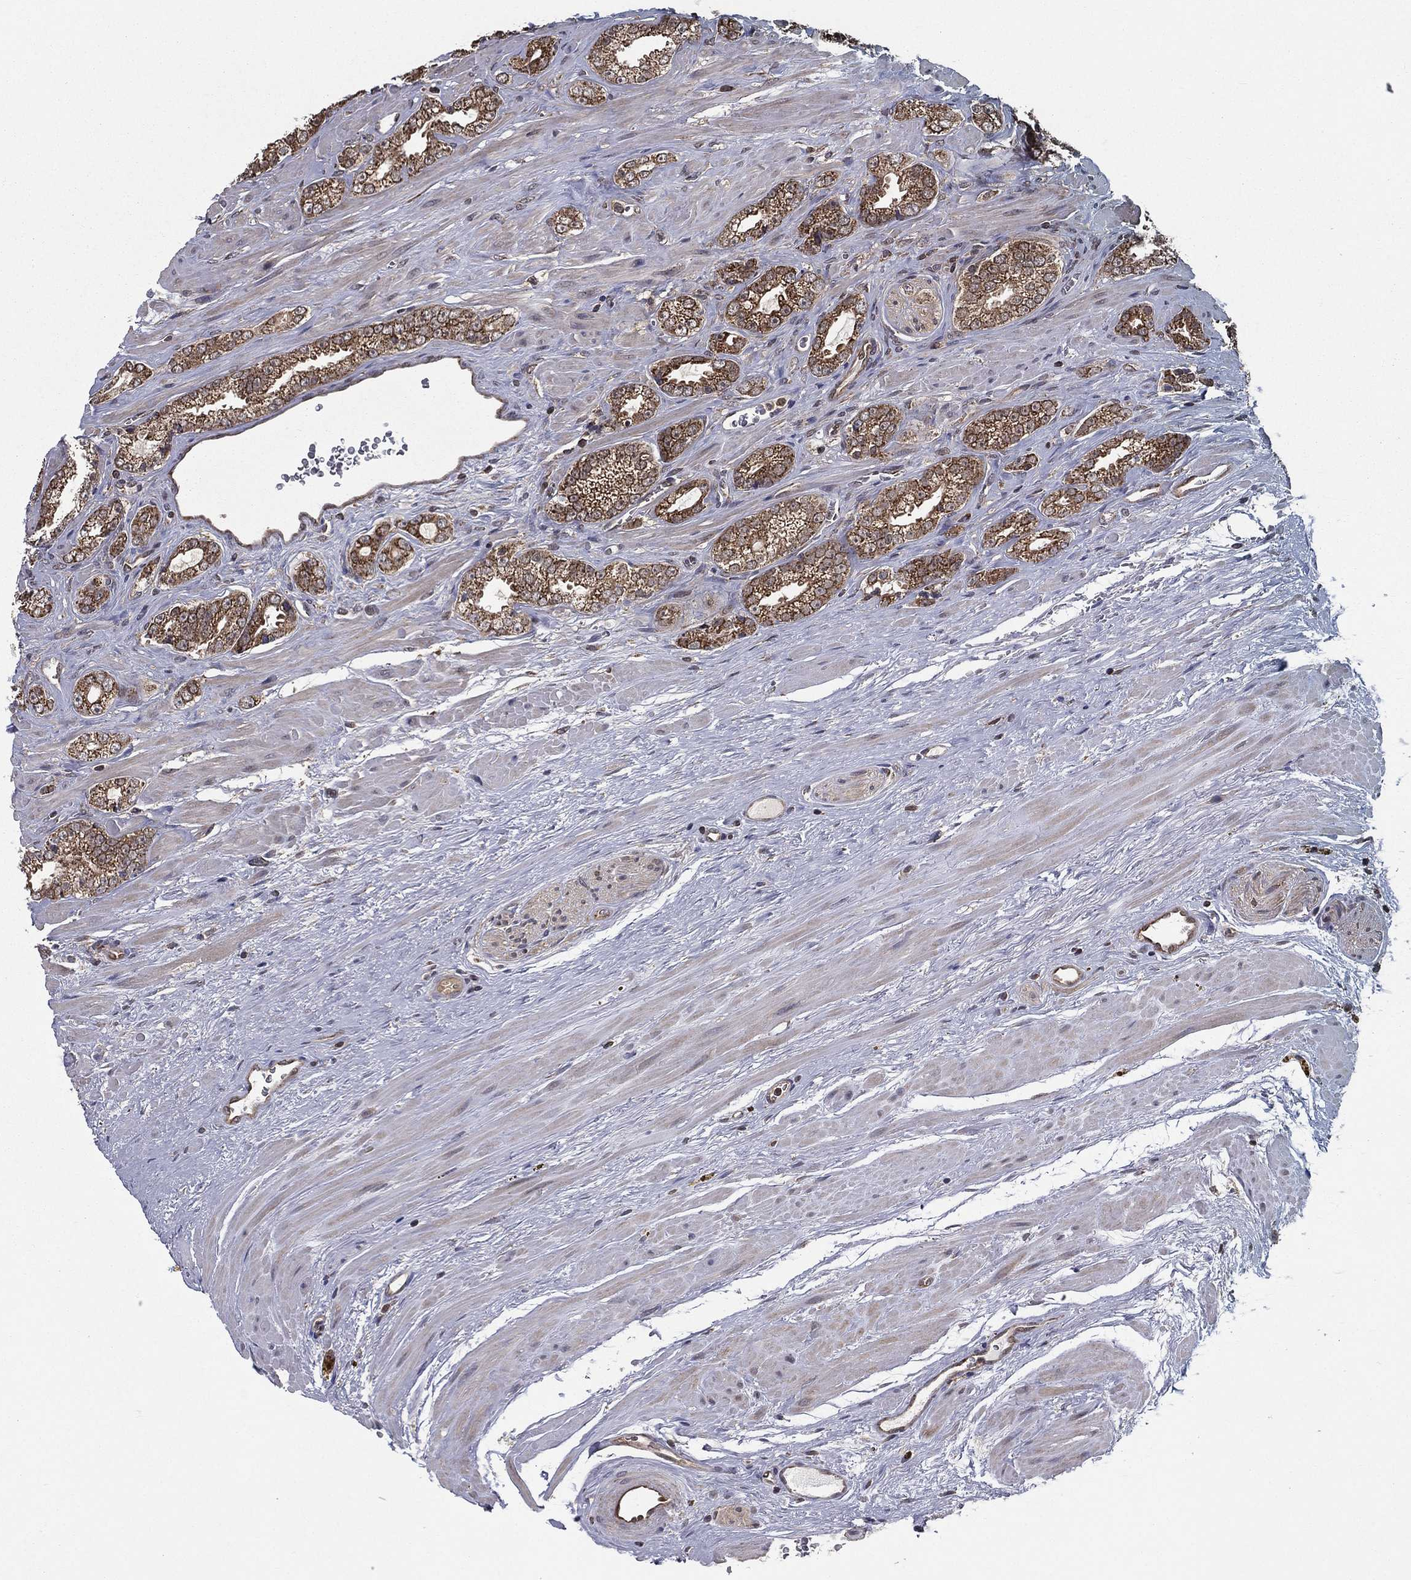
{"staining": {"intensity": "moderate", "quantity": ">75%", "location": "cytoplasmic/membranous"}, "tissue": "prostate cancer", "cell_type": "Tumor cells", "image_type": "cancer", "snomed": [{"axis": "morphology", "description": "Adenocarcinoma, NOS"}, {"axis": "topography", "description": "Prostate"}], "caption": "High-magnification brightfield microscopy of adenocarcinoma (prostate) stained with DAB (brown) and counterstained with hematoxylin (blue). tumor cells exhibit moderate cytoplasmic/membranous positivity is identified in approximately>75% of cells.", "gene": "RIGI", "patient": {"sex": "male", "age": 67}}